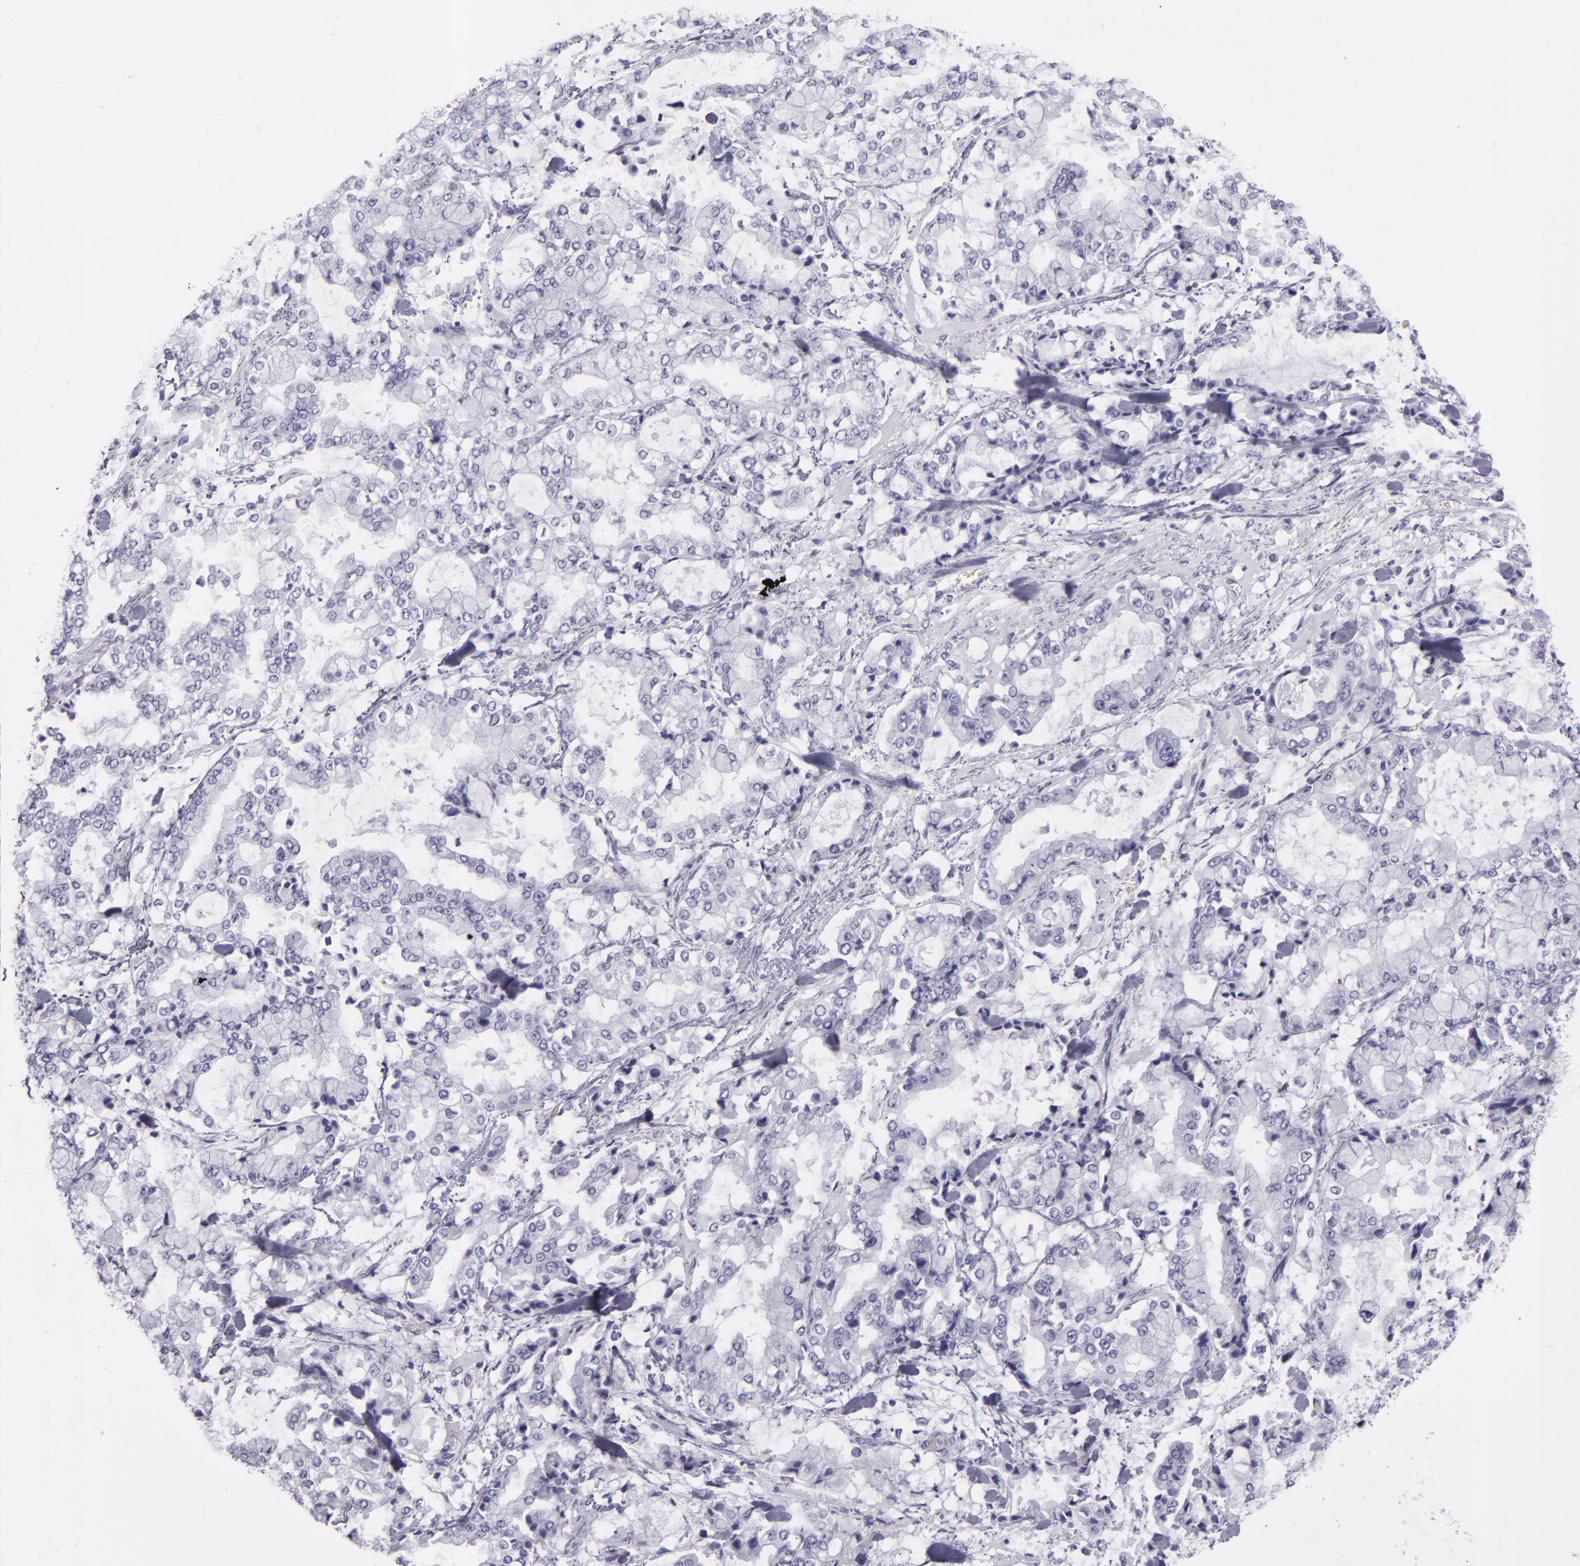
{"staining": {"intensity": "negative", "quantity": "none", "location": "none"}, "tissue": "stomach cancer", "cell_type": "Tumor cells", "image_type": "cancer", "snomed": [{"axis": "morphology", "description": "Normal tissue, NOS"}, {"axis": "morphology", "description": "Adenocarcinoma, NOS"}, {"axis": "topography", "description": "Stomach, upper"}, {"axis": "topography", "description": "Stomach"}], "caption": "High power microscopy photomicrograph of an IHC photomicrograph of adenocarcinoma (stomach), revealing no significant staining in tumor cells.", "gene": "CR2", "patient": {"sex": "male", "age": 76}}